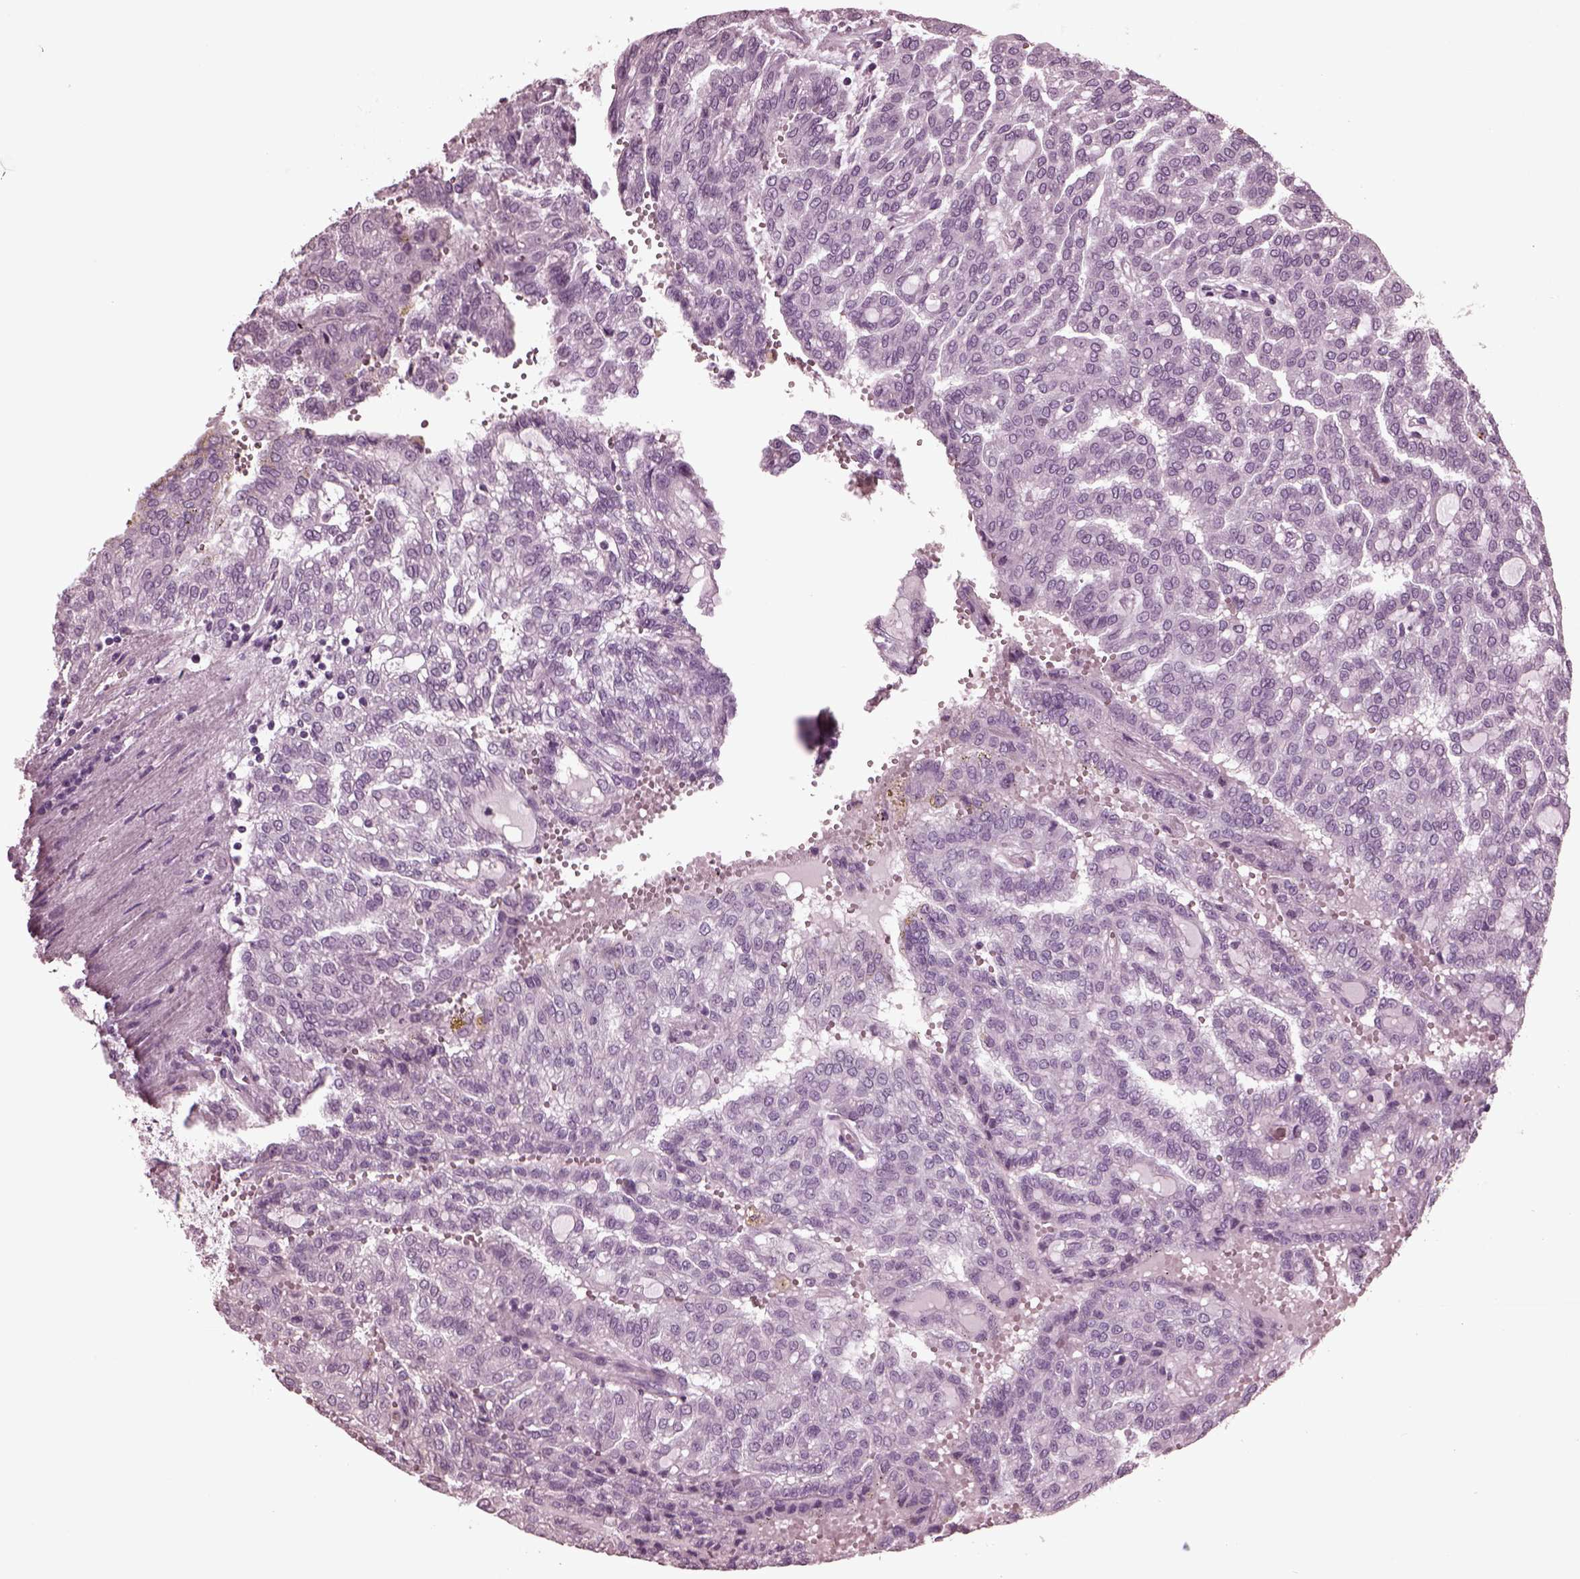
{"staining": {"intensity": "negative", "quantity": "none", "location": "none"}, "tissue": "renal cancer", "cell_type": "Tumor cells", "image_type": "cancer", "snomed": [{"axis": "morphology", "description": "Adenocarcinoma, NOS"}, {"axis": "topography", "description": "Kidney"}], "caption": "Immunohistochemistry histopathology image of neoplastic tissue: human renal cancer (adenocarcinoma) stained with DAB (3,3'-diaminobenzidine) reveals no significant protein positivity in tumor cells.", "gene": "MIB2", "patient": {"sex": "male", "age": 63}}